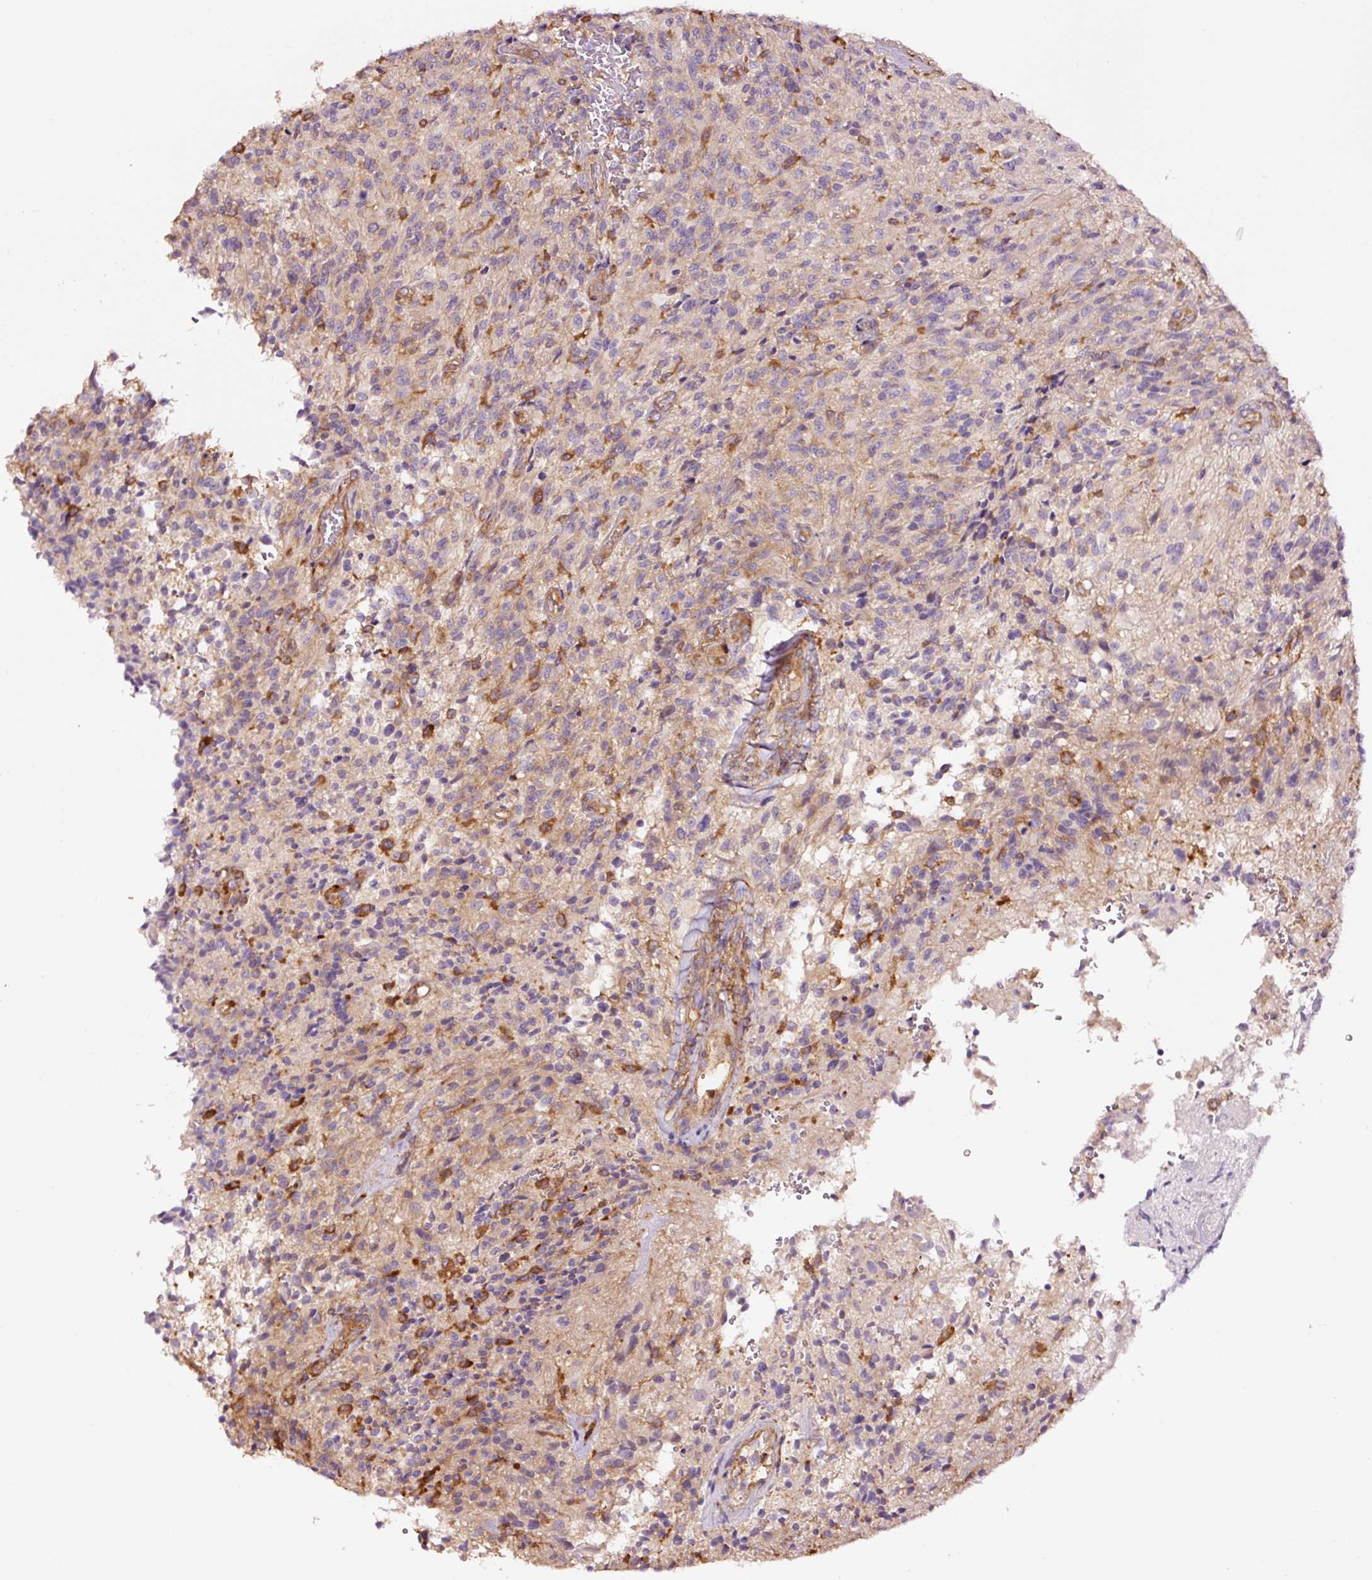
{"staining": {"intensity": "negative", "quantity": "none", "location": "none"}, "tissue": "glioma", "cell_type": "Tumor cells", "image_type": "cancer", "snomed": [{"axis": "morphology", "description": "Normal tissue, NOS"}, {"axis": "morphology", "description": "Glioma, malignant, High grade"}, {"axis": "topography", "description": "Cerebral cortex"}], "caption": "An IHC micrograph of high-grade glioma (malignant) is shown. There is no staining in tumor cells of high-grade glioma (malignant). (DAB immunohistochemistry visualized using brightfield microscopy, high magnification).", "gene": "METAP1", "patient": {"sex": "male", "age": 56}}